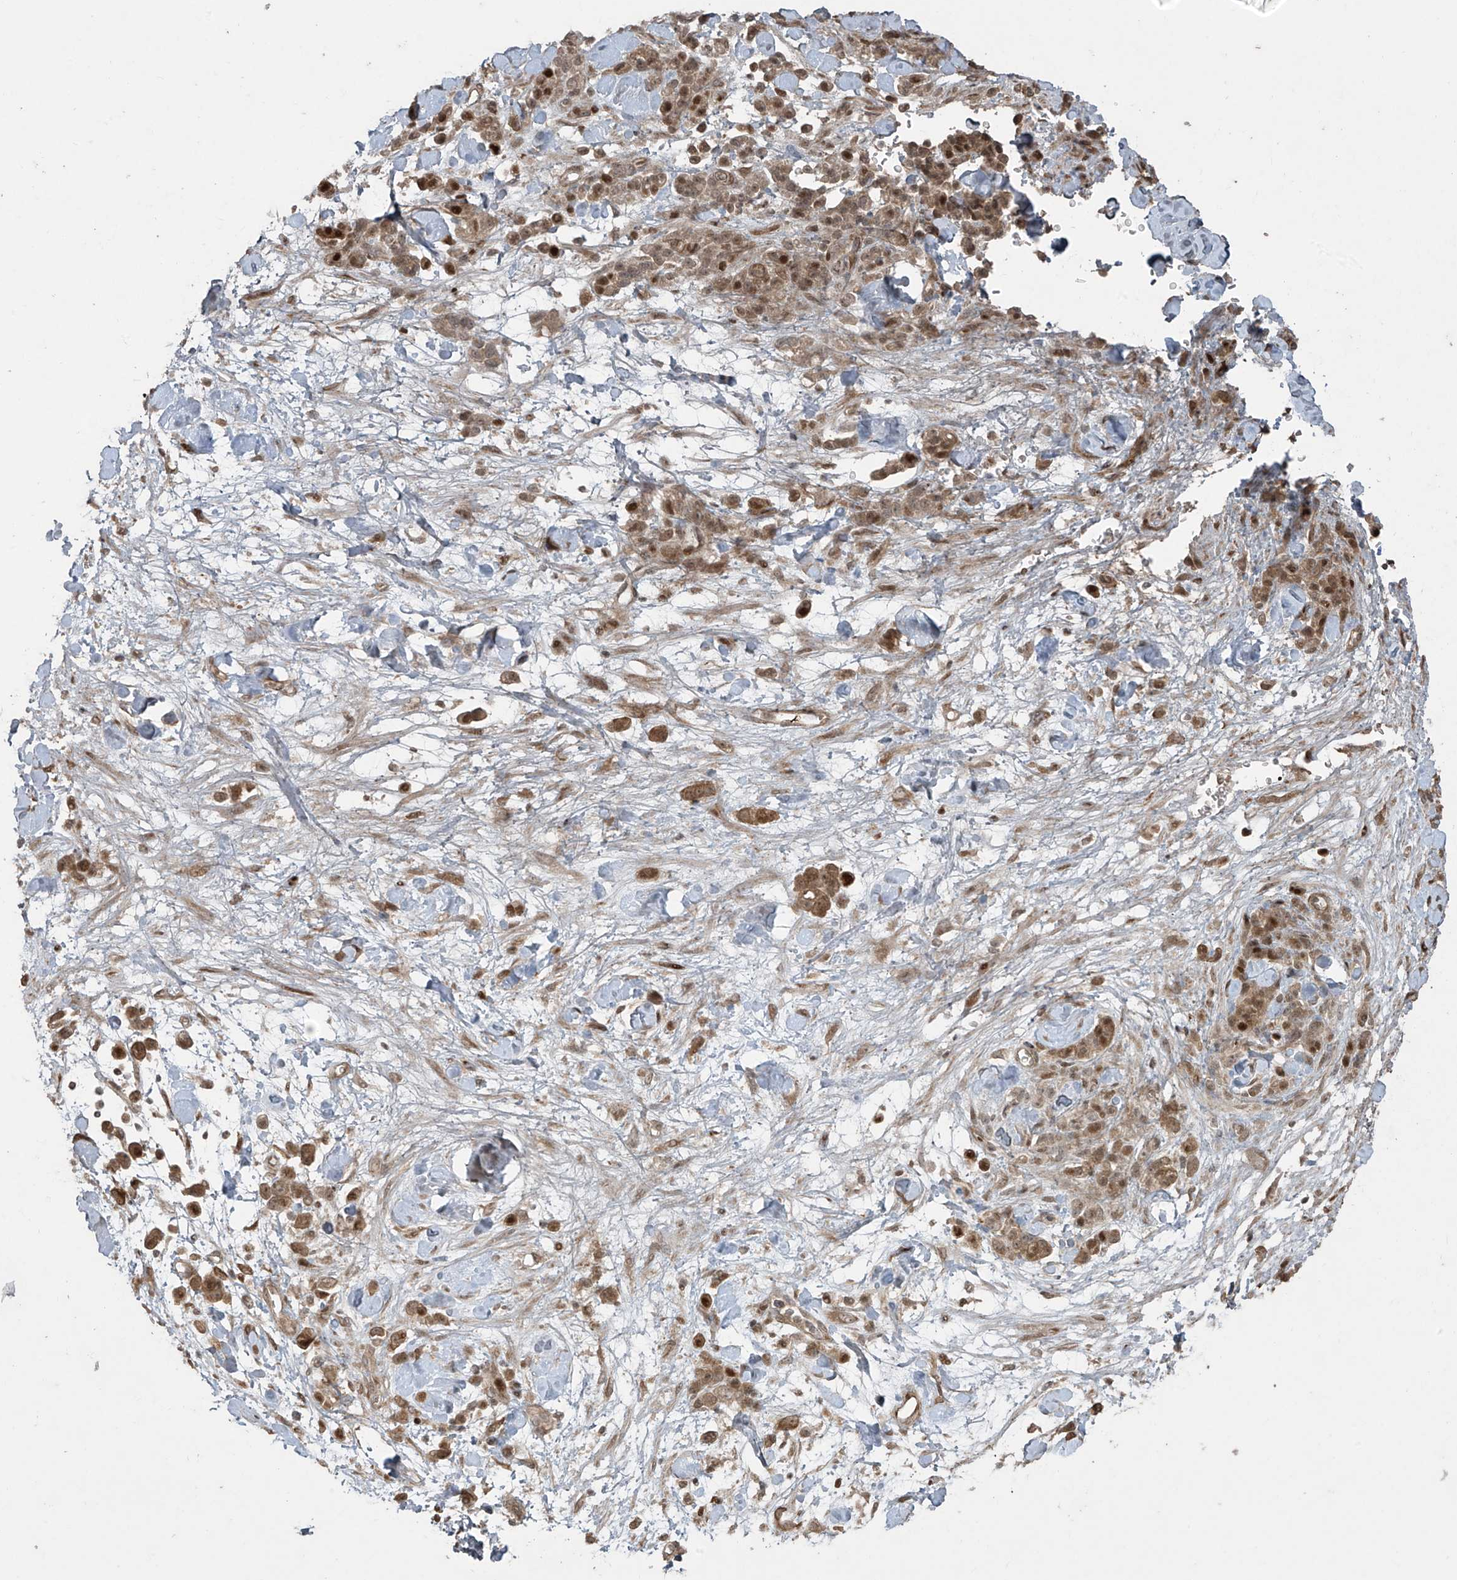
{"staining": {"intensity": "moderate", "quantity": ">75%", "location": "cytoplasmic/membranous,nuclear"}, "tissue": "stomach cancer", "cell_type": "Tumor cells", "image_type": "cancer", "snomed": [{"axis": "morphology", "description": "Normal tissue, NOS"}, {"axis": "morphology", "description": "Adenocarcinoma, NOS"}, {"axis": "topography", "description": "Stomach"}], "caption": "Immunohistochemistry of stomach adenocarcinoma reveals medium levels of moderate cytoplasmic/membranous and nuclear positivity in about >75% of tumor cells.", "gene": "TTC22", "patient": {"sex": "male", "age": 82}}